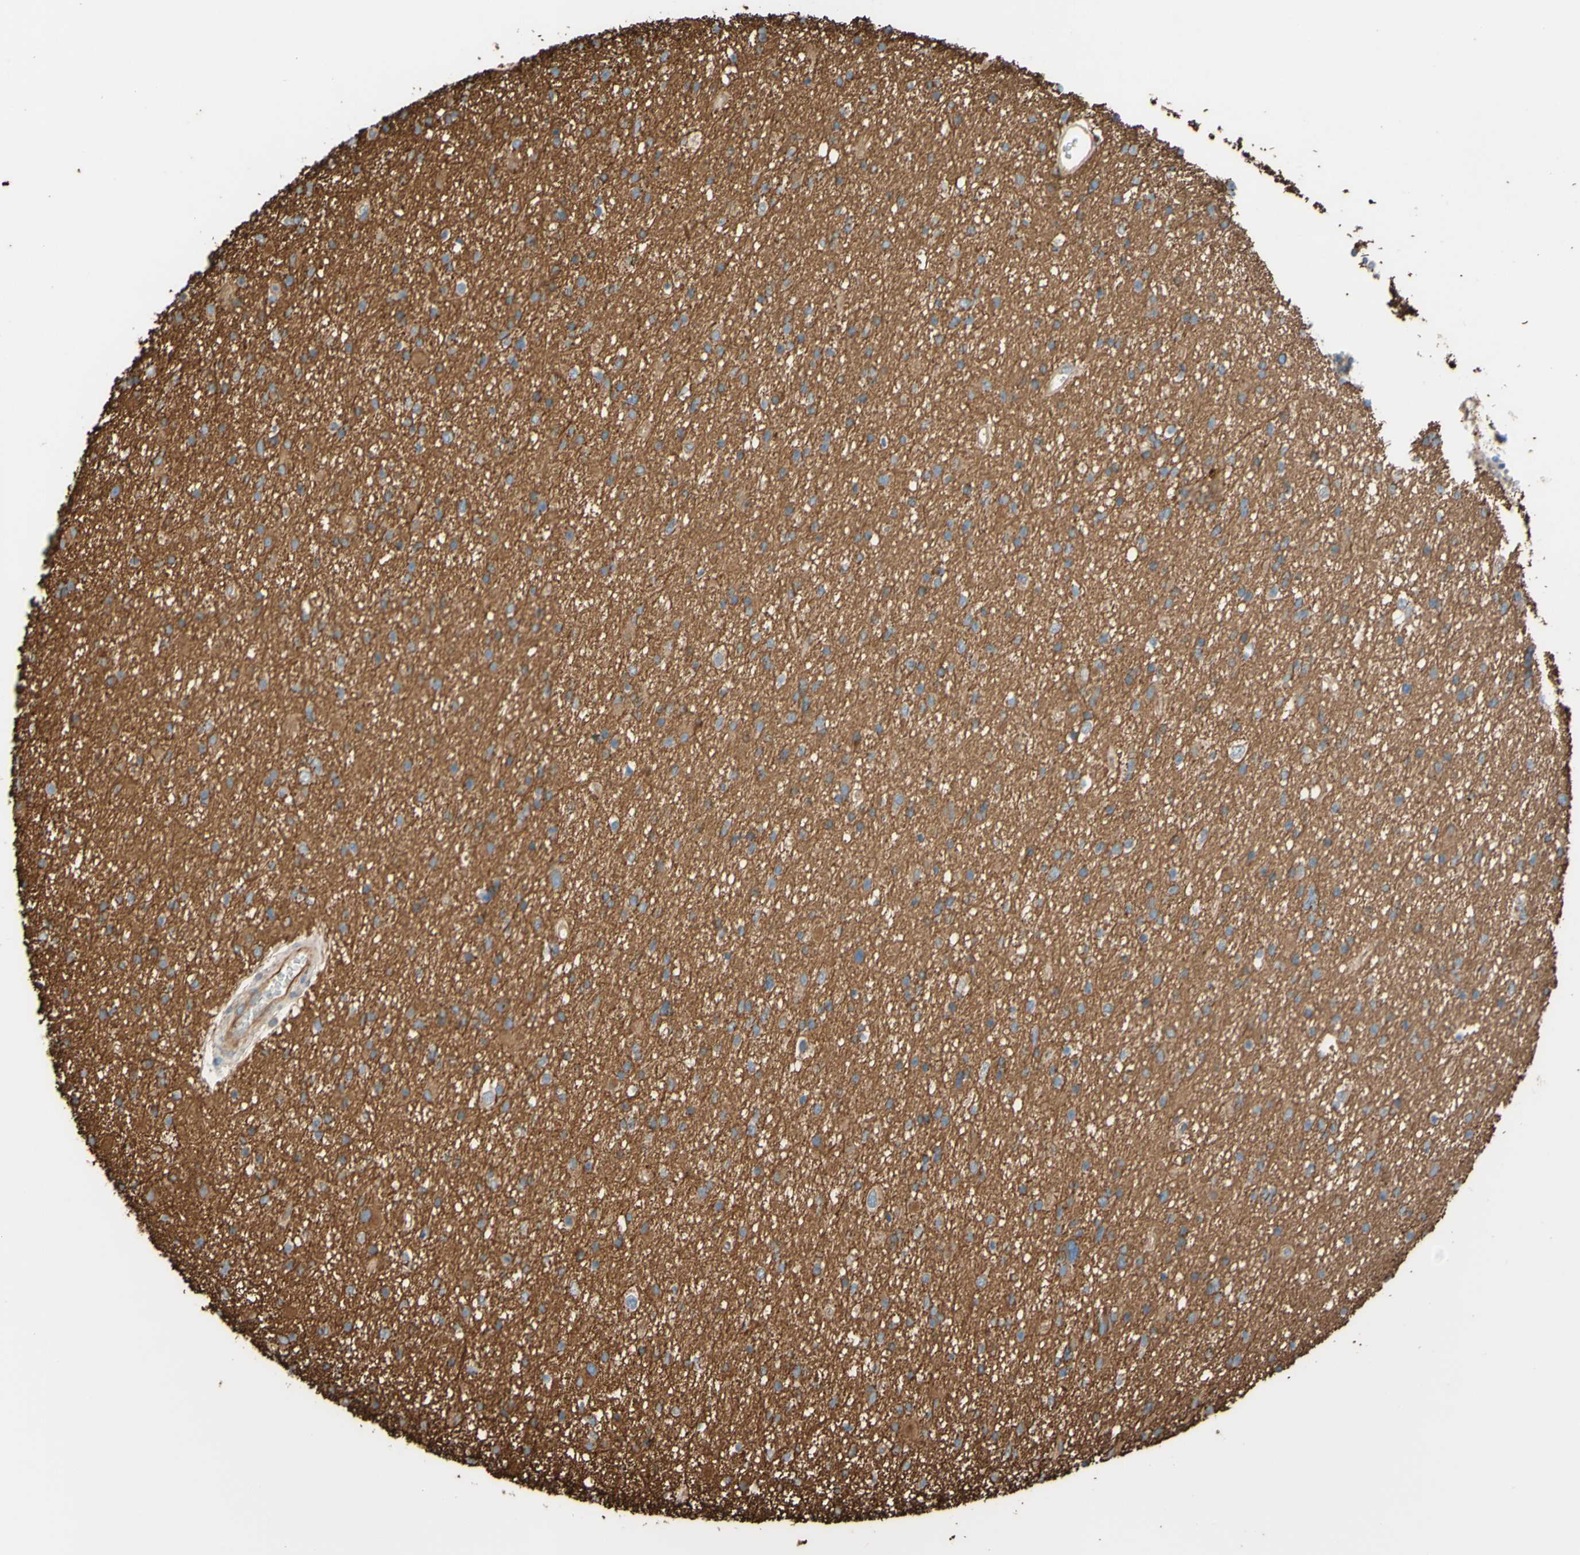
{"staining": {"intensity": "weak", "quantity": "<25%", "location": "cytoplasmic/membranous"}, "tissue": "glioma", "cell_type": "Tumor cells", "image_type": "cancer", "snomed": [{"axis": "morphology", "description": "Glioma, malignant, High grade"}, {"axis": "topography", "description": "Brain"}], "caption": "IHC micrograph of neoplastic tissue: human malignant high-grade glioma stained with DAB (3,3'-diaminobenzidine) displays no significant protein expression in tumor cells.", "gene": "C1orf43", "patient": {"sex": "male", "age": 33}}